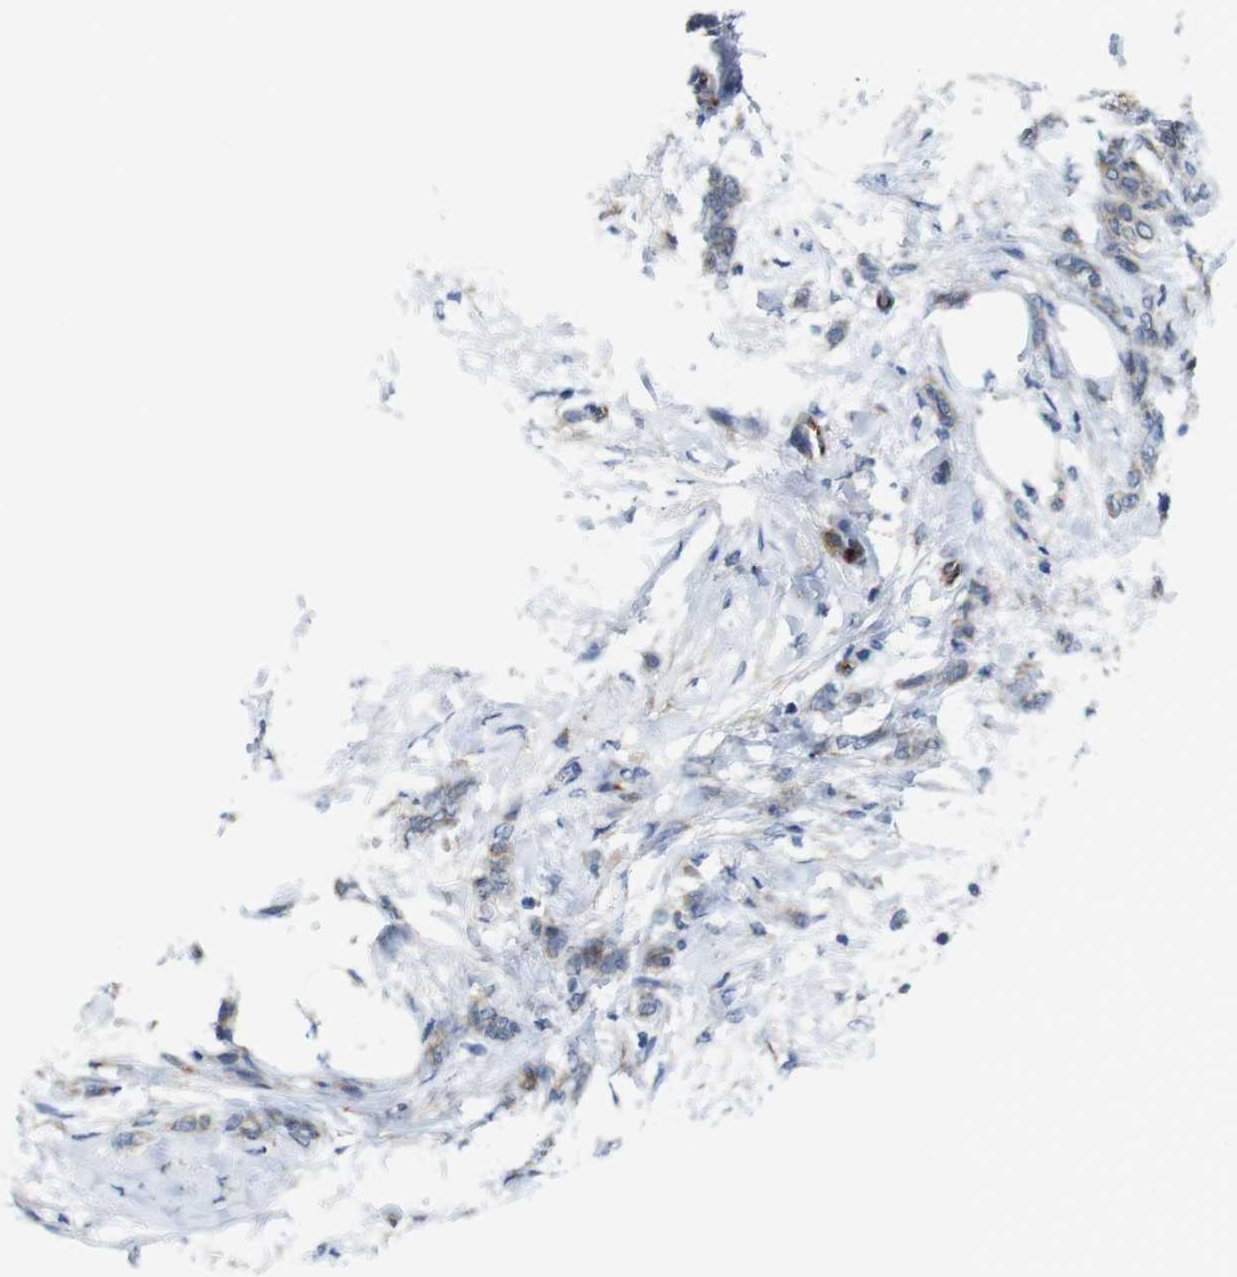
{"staining": {"intensity": "moderate", "quantity": ">75%", "location": "cytoplasmic/membranous"}, "tissue": "breast cancer", "cell_type": "Tumor cells", "image_type": "cancer", "snomed": [{"axis": "morphology", "description": "Lobular carcinoma, in situ"}, {"axis": "morphology", "description": "Lobular carcinoma"}, {"axis": "topography", "description": "Breast"}], "caption": "Approximately >75% of tumor cells in human breast cancer exhibit moderate cytoplasmic/membranous protein positivity as visualized by brown immunohistochemical staining.", "gene": "EFCAB14", "patient": {"sex": "female", "age": 41}}